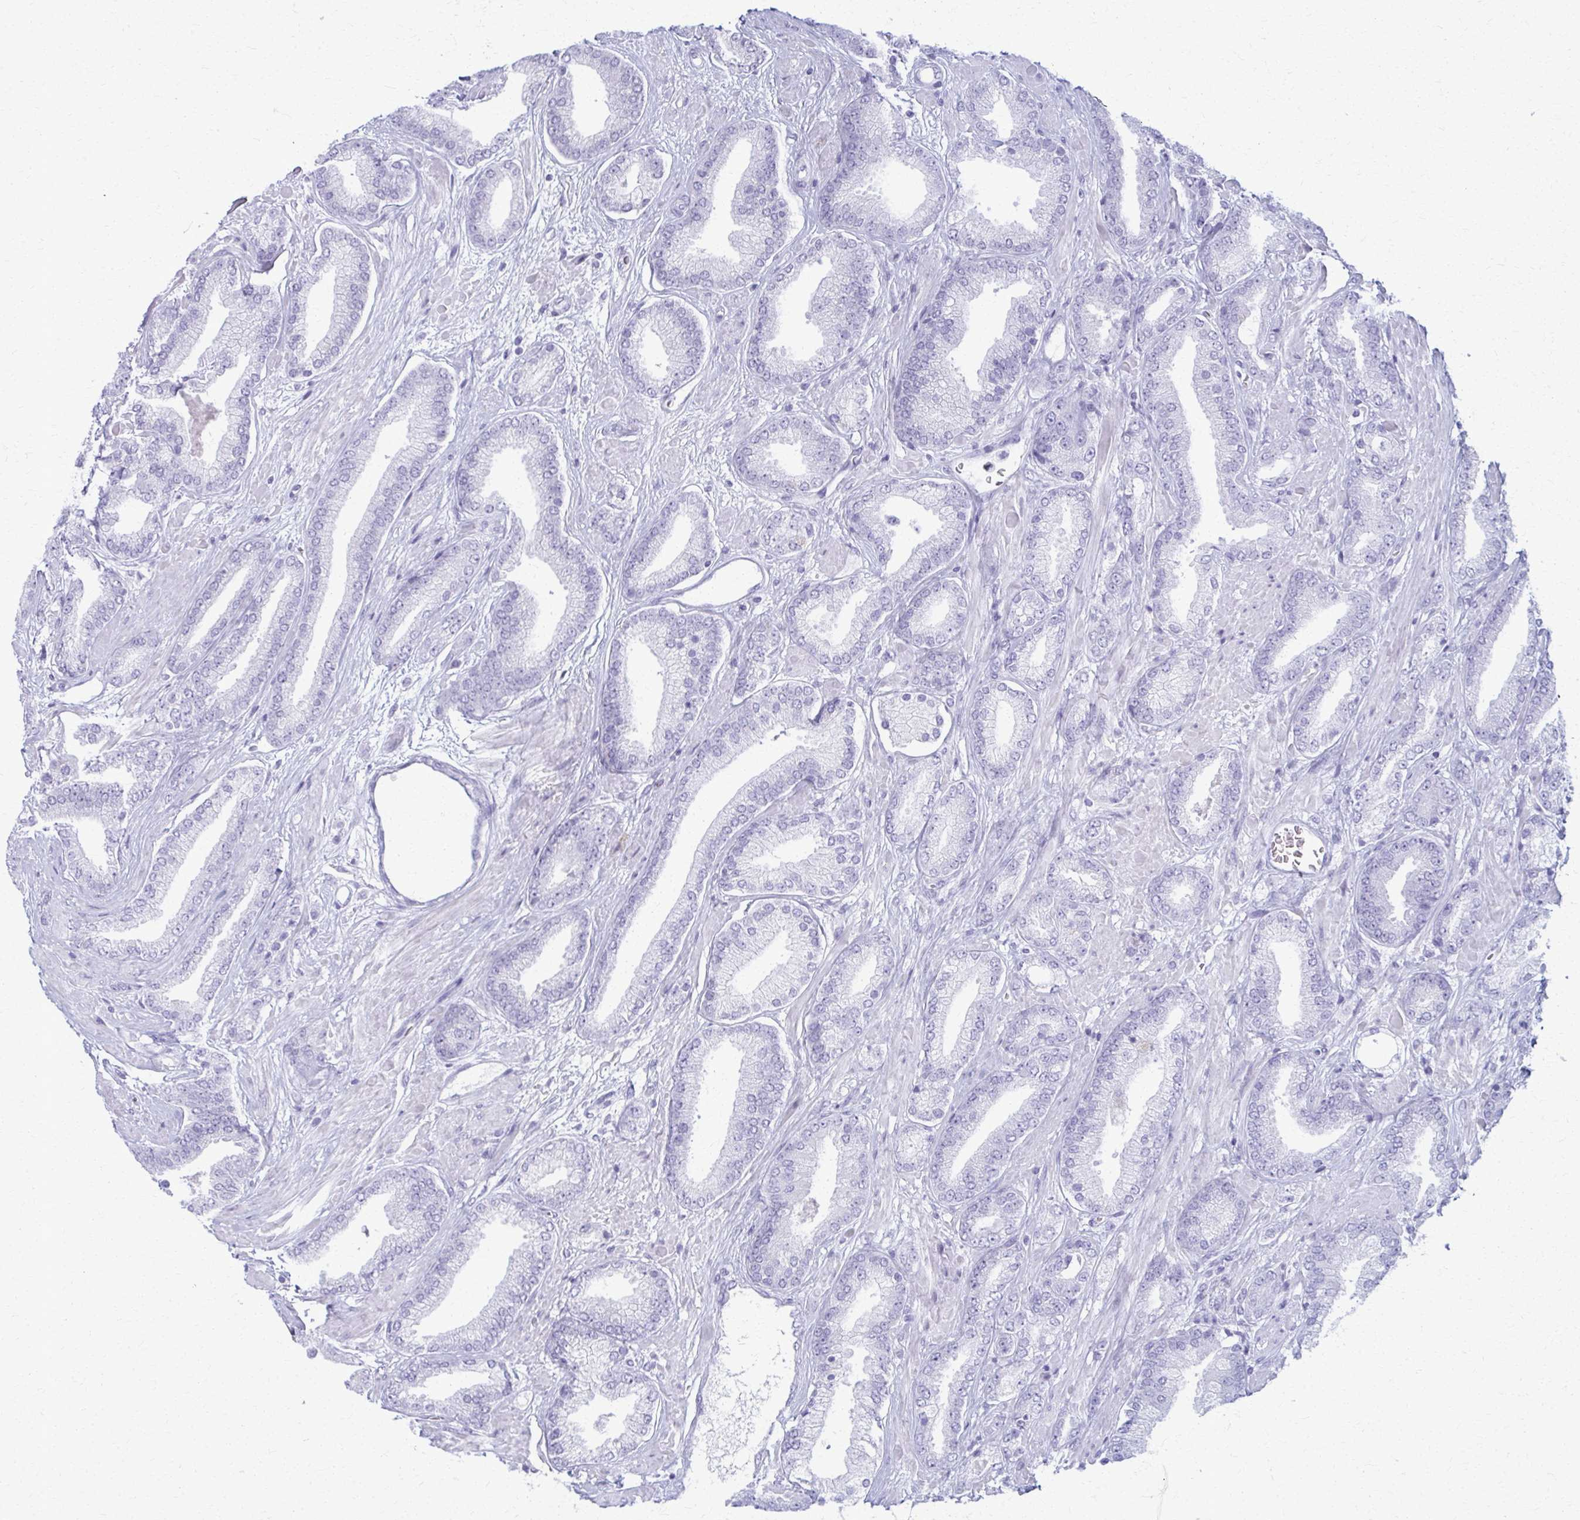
{"staining": {"intensity": "negative", "quantity": "none", "location": "none"}, "tissue": "prostate cancer", "cell_type": "Tumor cells", "image_type": "cancer", "snomed": [{"axis": "morphology", "description": "Adenocarcinoma, High grade"}, {"axis": "topography", "description": "Prostate"}], "caption": "Tumor cells show no significant expression in prostate cancer.", "gene": "ACSM2B", "patient": {"sex": "male", "age": 56}}